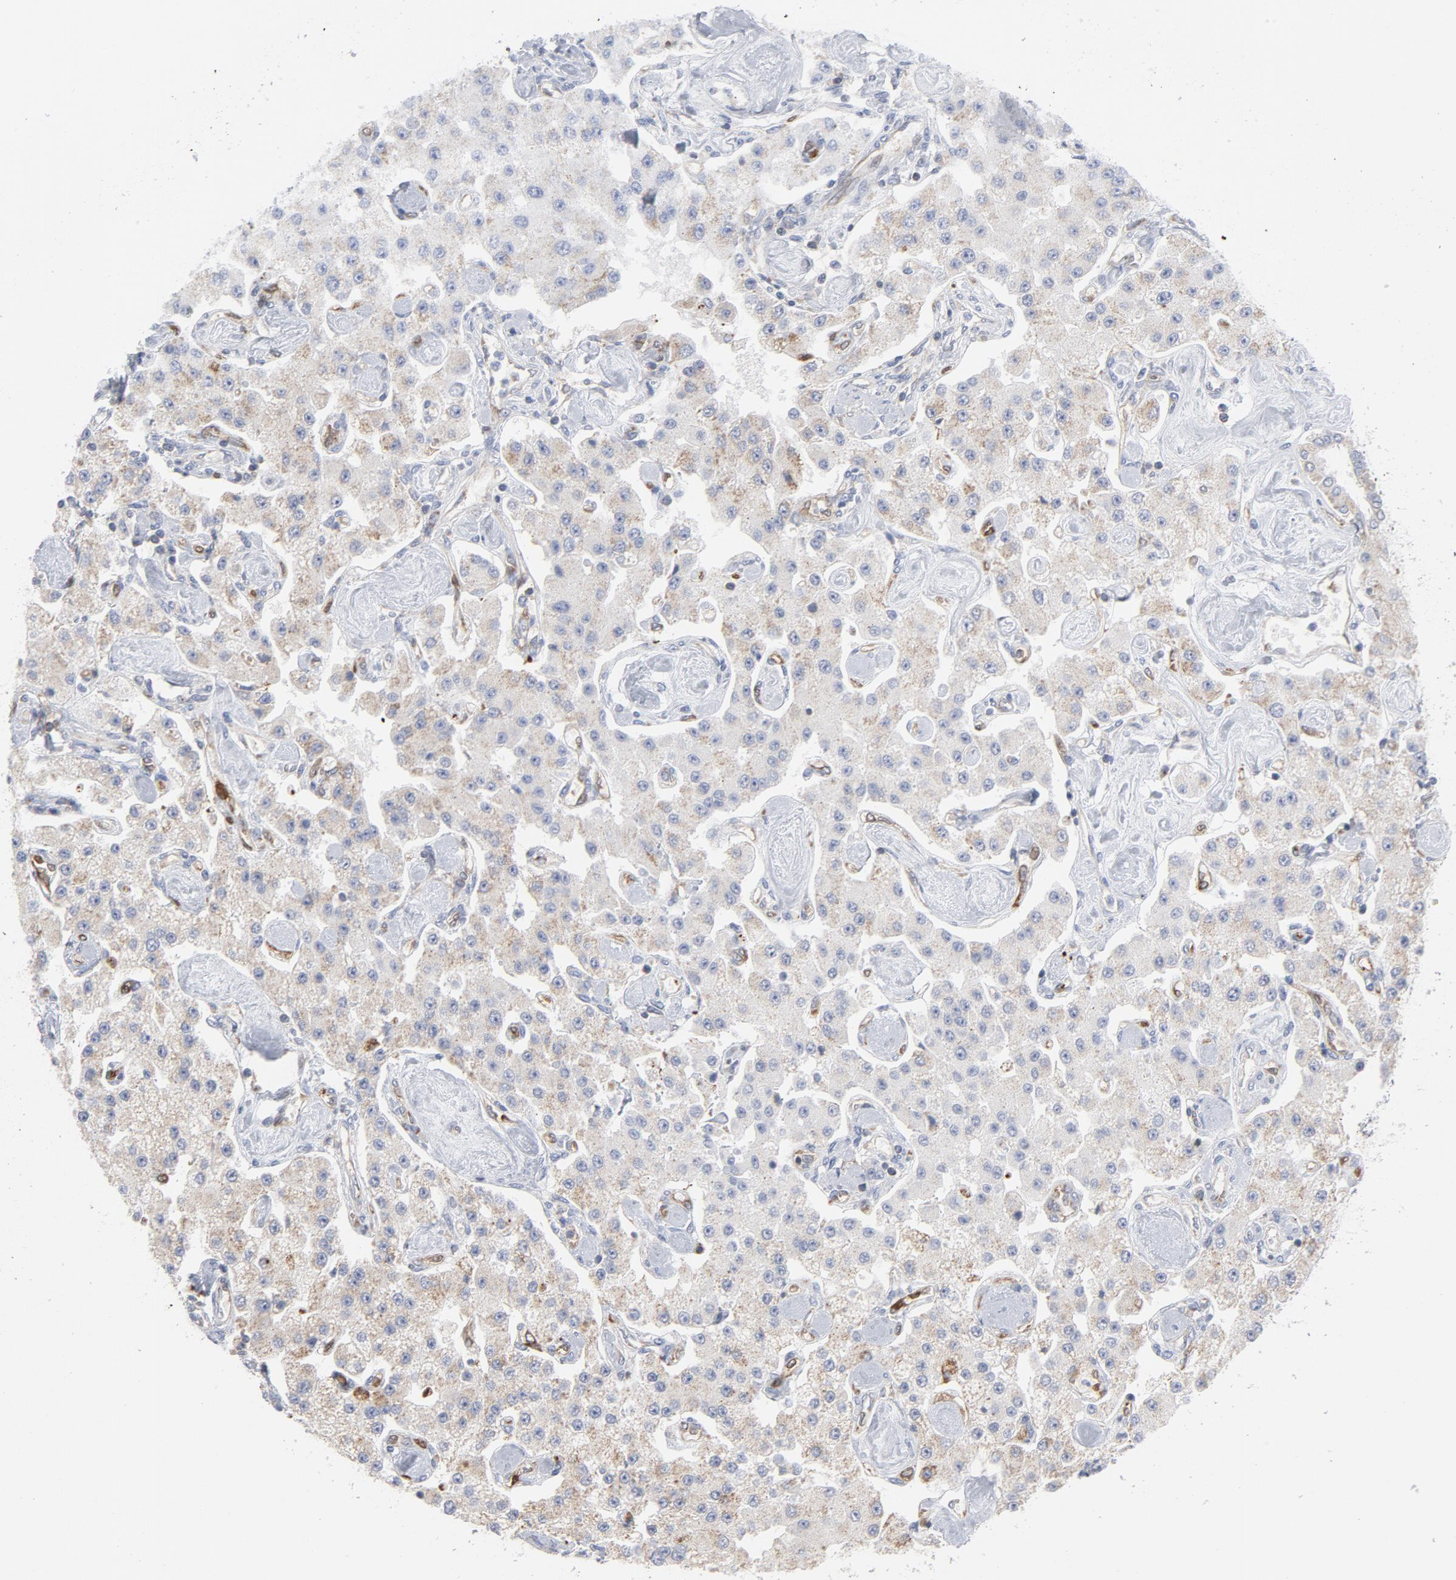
{"staining": {"intensity": "weak", "quantity": "25%-75%", "location": "cytoplasmic/membranous"}, "tissue": "carcinoid", "cell_type": "Tumor cells", "image_type": "cancer", "snomed": [{"axis": "morphology", "description": "Carcinoid, malignant, NOS"}, {"axis": "topography", "description": "Pancreas"}], "caption": "Brown immunohistochemical staining in human carcinoid displays weak cytoplasmic/membranous staining in approximately 25%-75% of tumor cells. (Brightfield microscopy of DAB IHC at high magnification).", "gene": "OXA1L", "patient": {"sex": "male", "age": 41}}